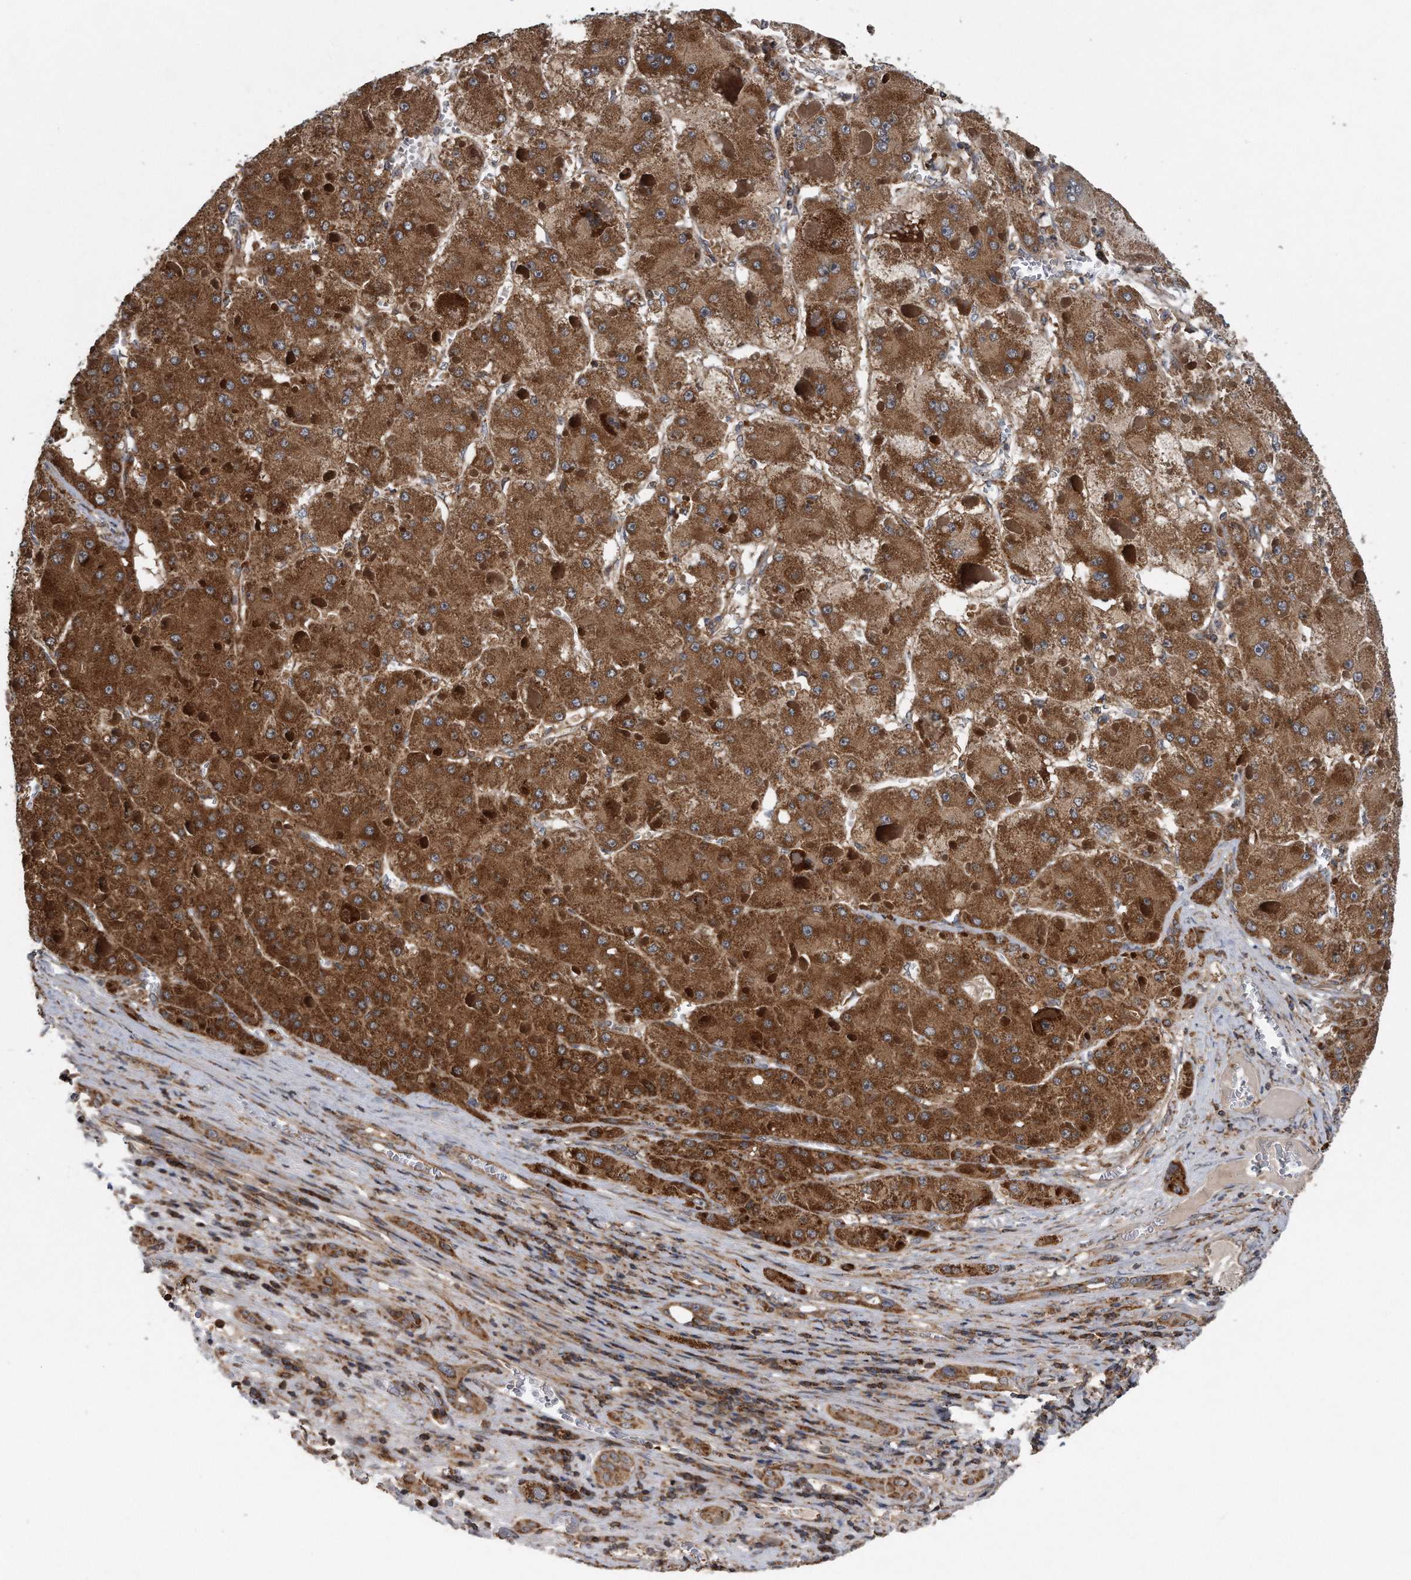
{"staining": {"intensity": "strong", "quantity": ">75%", "location": "cytoplasmic/membranous"}, "tissue": "liver cancer", "cell_type": "Tumor cells", "image_type": "cancer", "snomed": [{"axis": "morphology", "description": "Carcinoma, Hepatocellular, NOS"}, {"axis": "topography", "description": "Liver"}], "caption": "Liver hepatocellular carcinoma stained with a brown dye displays strong cytoplasmic/membranous positive expression in about >75% of tumor cells.", "gene": "ALPK2", "patient": {"sex": "female", "age": 73}}